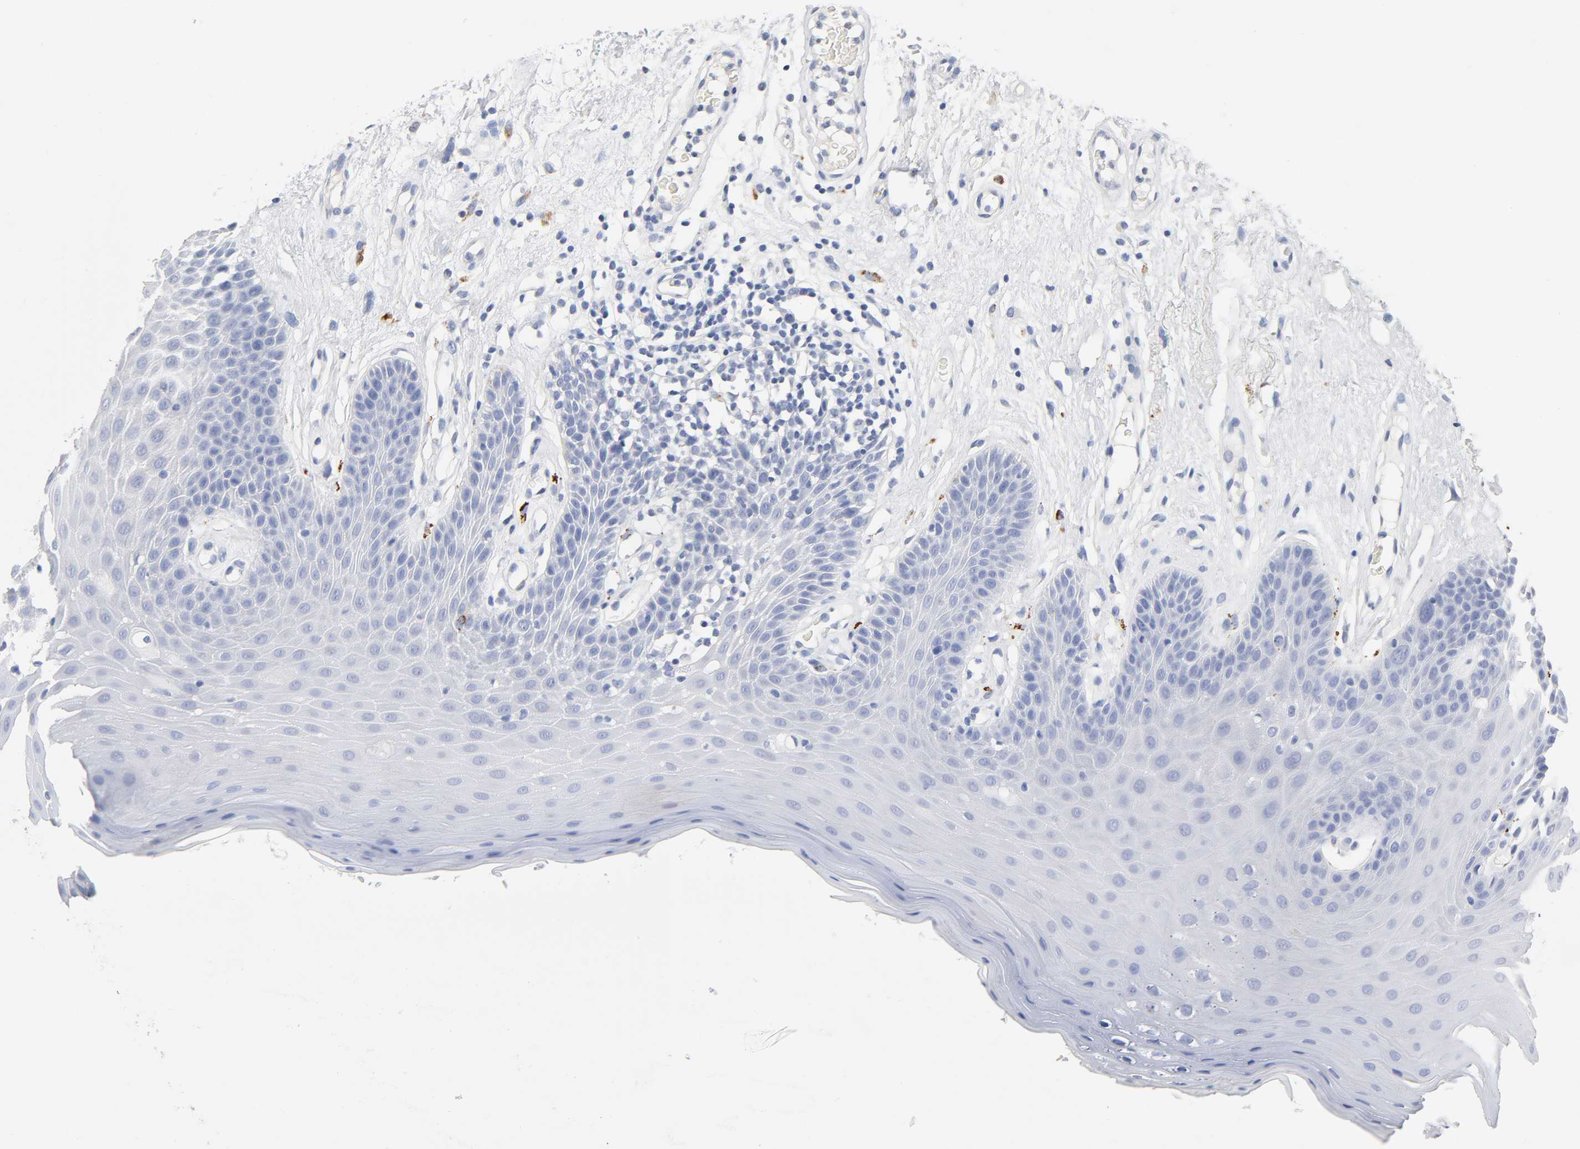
{"staining": {"intensity": "negative", "quantity": "none", "location": "none"}, "tissue": "oral mucosa", "cell_type": "Squamous epithelial cells", "image_type": "normal", "snomed": [{"axis": "morphology", "description": "Normal tissue, NOS"}, {"axis": "morphology", "description": "Squamous cell carcinoma, NOS"}, {"axis": "topography", "description": "Skeletal muscle"}, {"axis": "topography", "description": "Oral tissue"}, {"axis": "topography", "description": "Head-Neck"}], "caption": "A high-resolution micrograph shows IHC staining of normal oral mucosa, which exhibits no significant positivity in squamous epithelial cells.", "gene": "PLP1", "patient": {"sex": "male", "age": 71}}